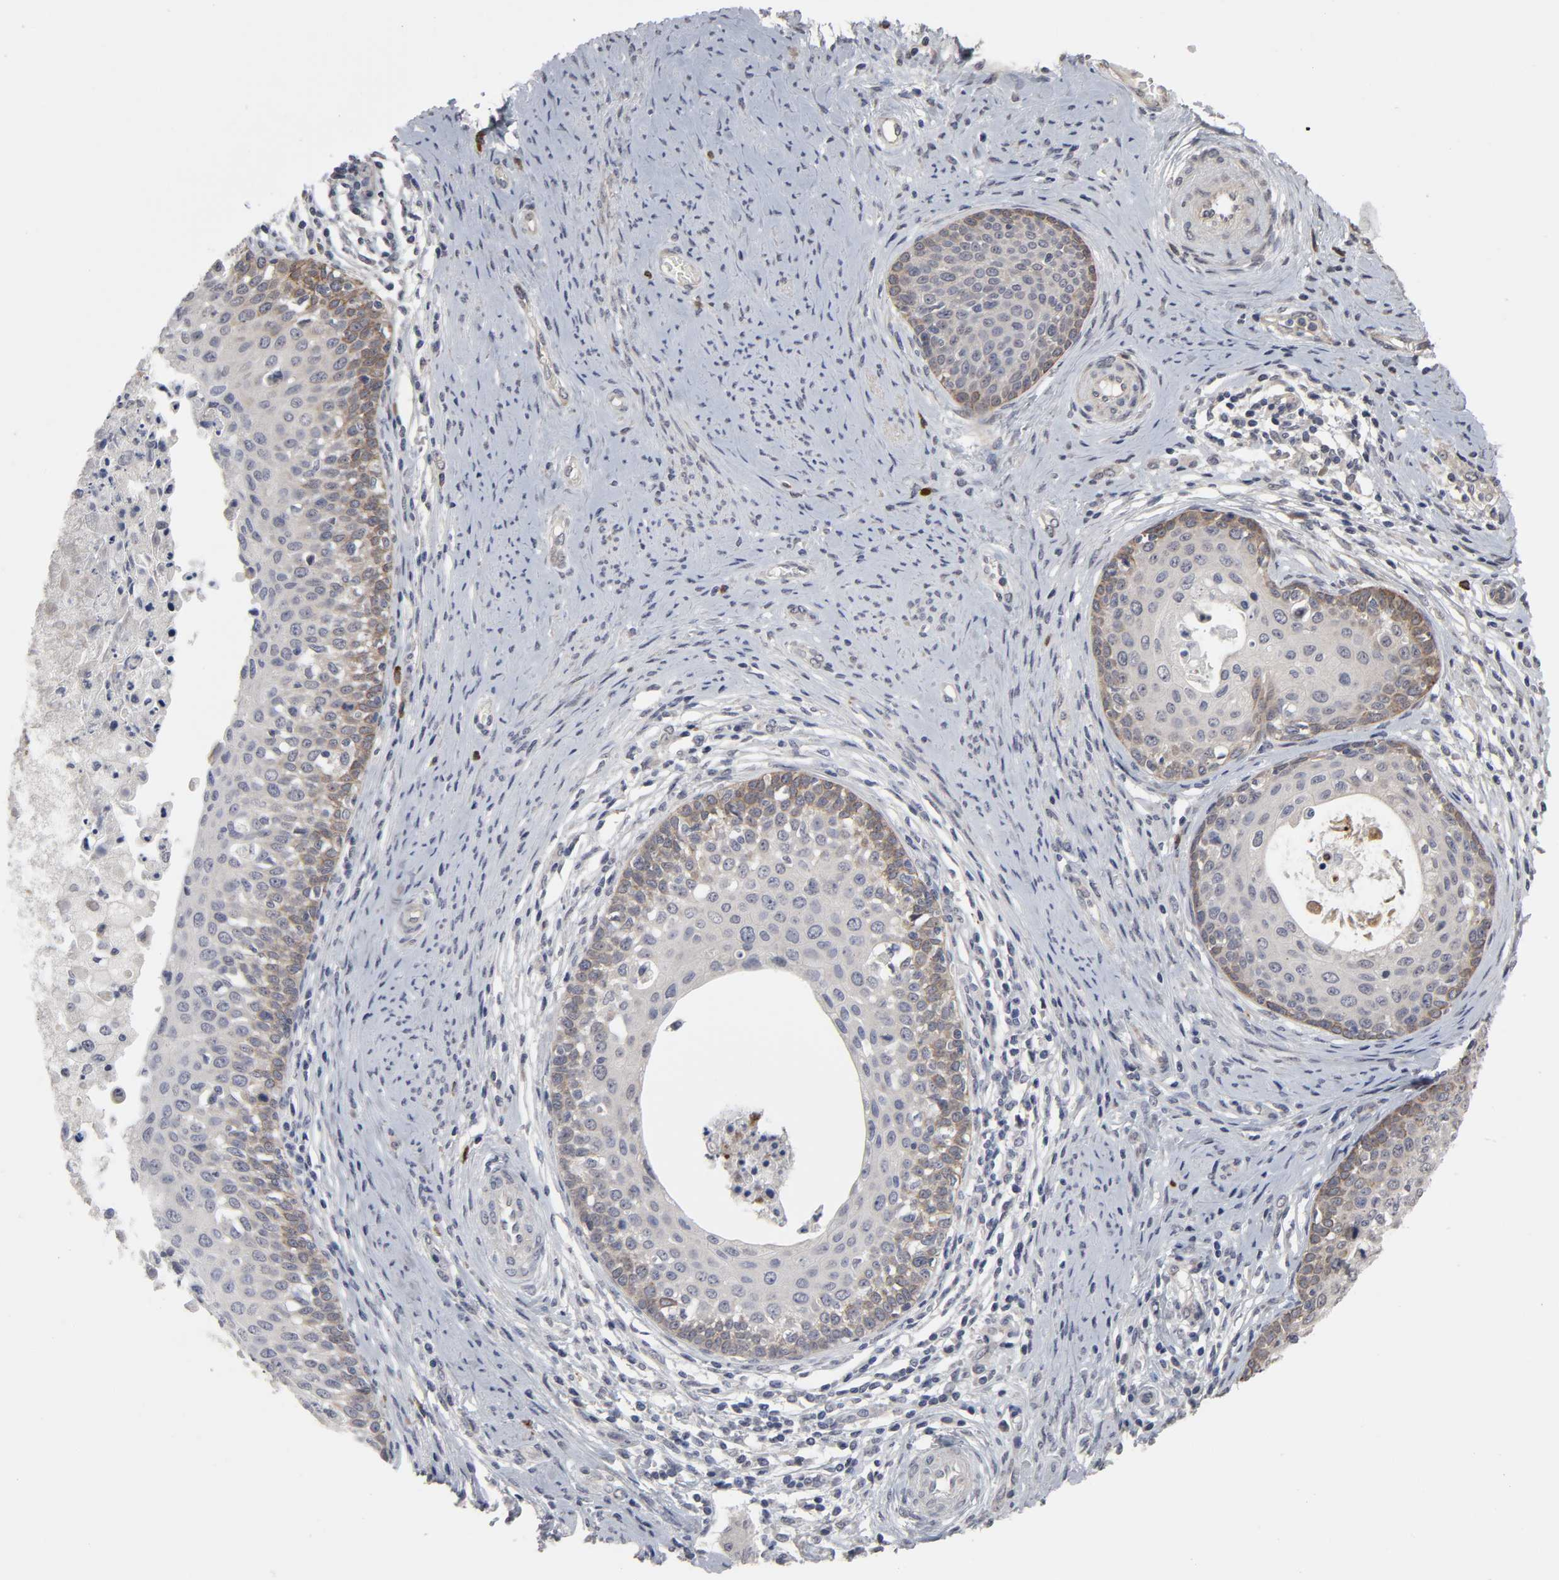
{"staining": {"intensity": "moderate", "quantity": "25%-75%", "location": "cytoplasmic/membranous"}, "tissue": "cervical cancer", "cell_type": "Tumor cells", "image_type": "cancer", "snomed": [{"axis": "morphology", "description": "Squamous cell carcinoma, NOS"}, {"axis": "morphology", "description": "Adenocarcinoma, NOS"}, {"axis": "topography", "description": "Cervix"}], "caption": "Immunohistochemical staining of human cervical cancer shows medium levels of moderate cytoplasmic/membranous positivity in about 25%-75% of tumor cells. Nuclei are stained in blue.", "gene": "HNF4A", "patient": {"sex": "female", "age": 52}}